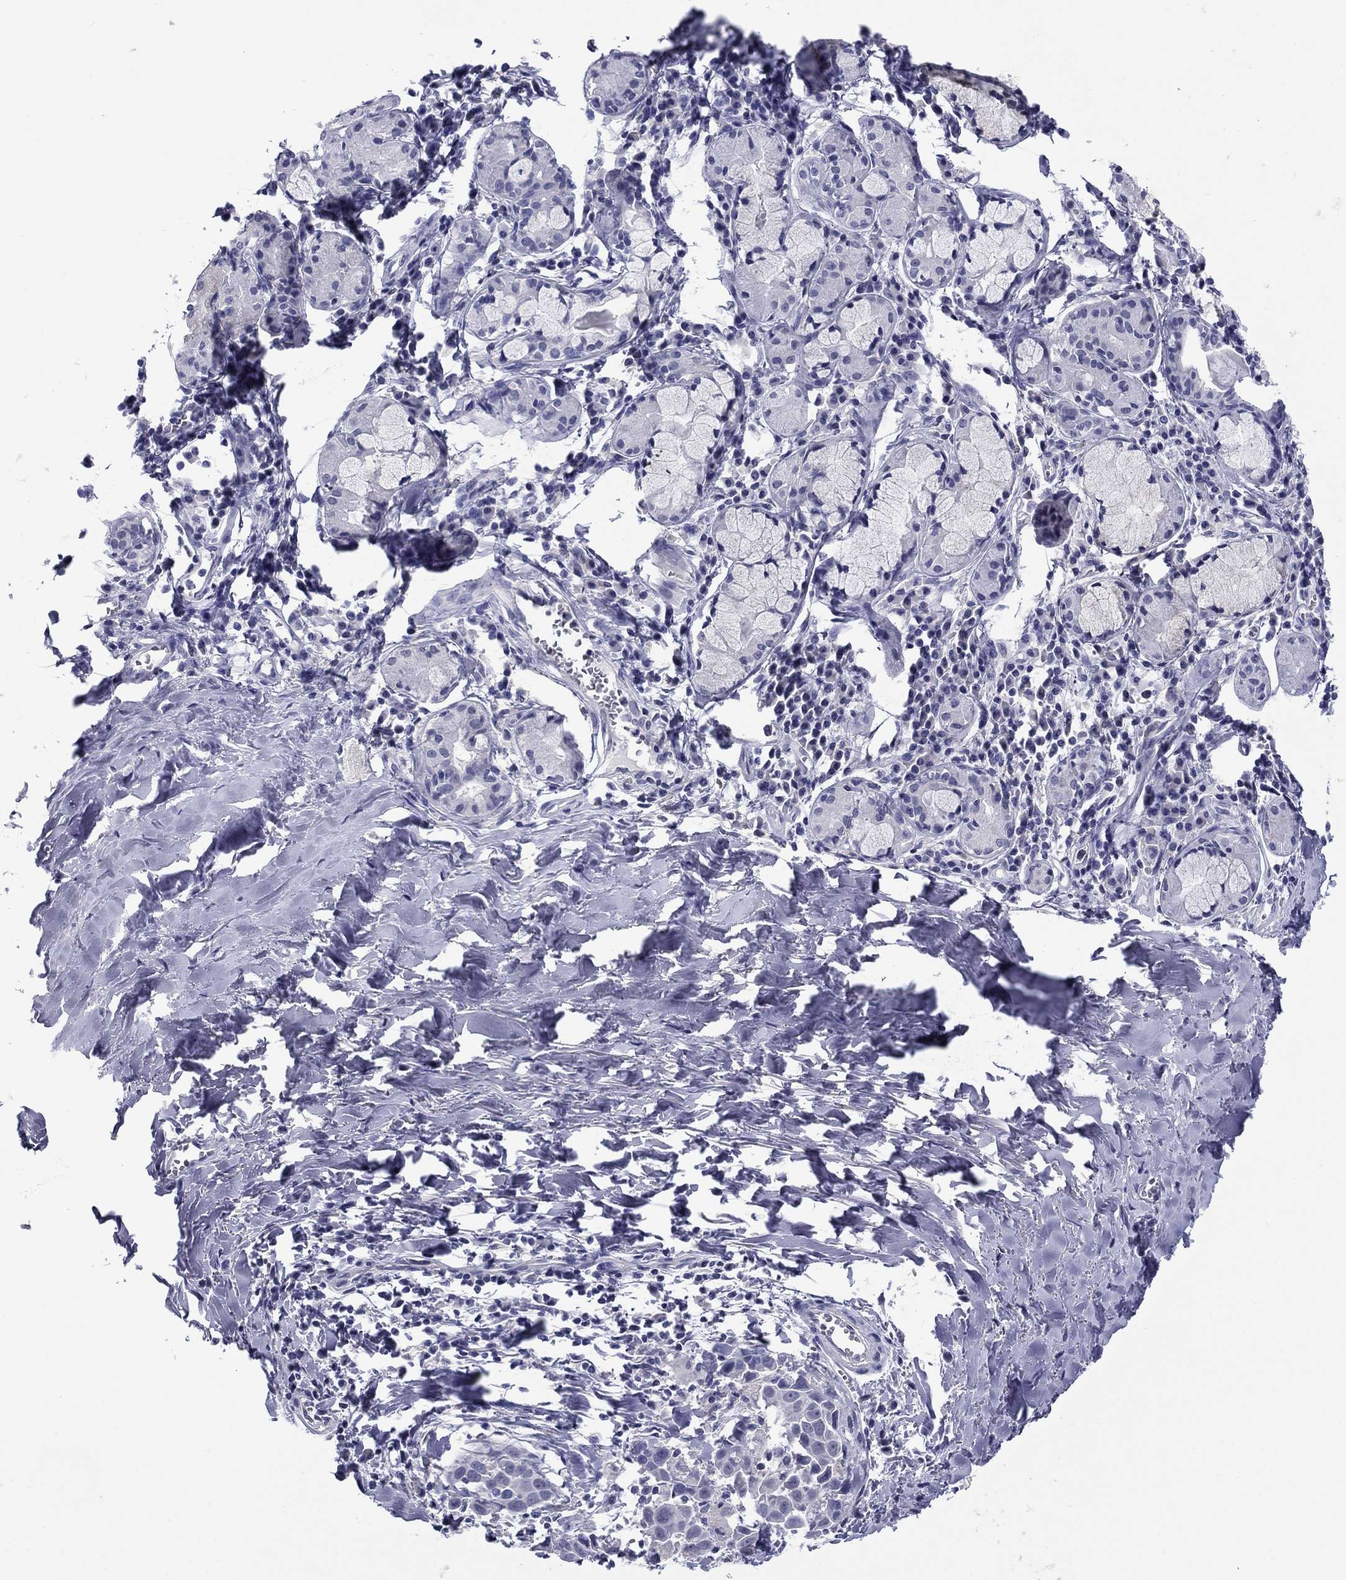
{"staining": {"intensity": "negative", "quantity": "none", "location": "none"}, "tissue": "lung cancer", "cell_type": "Tumor cells", "image_type": "cancer", "snomed": [{"axis": "morphology", "description": "Squamous cell carcinoma, NOS"}, {"axis": "topography", "description": "Lung"}], "caption": "Tumor cells show no significant expression in squamous cell carcinoma (lung).", "gene": "TCFL5", "patient": {"sex": "male", "age": 57}}